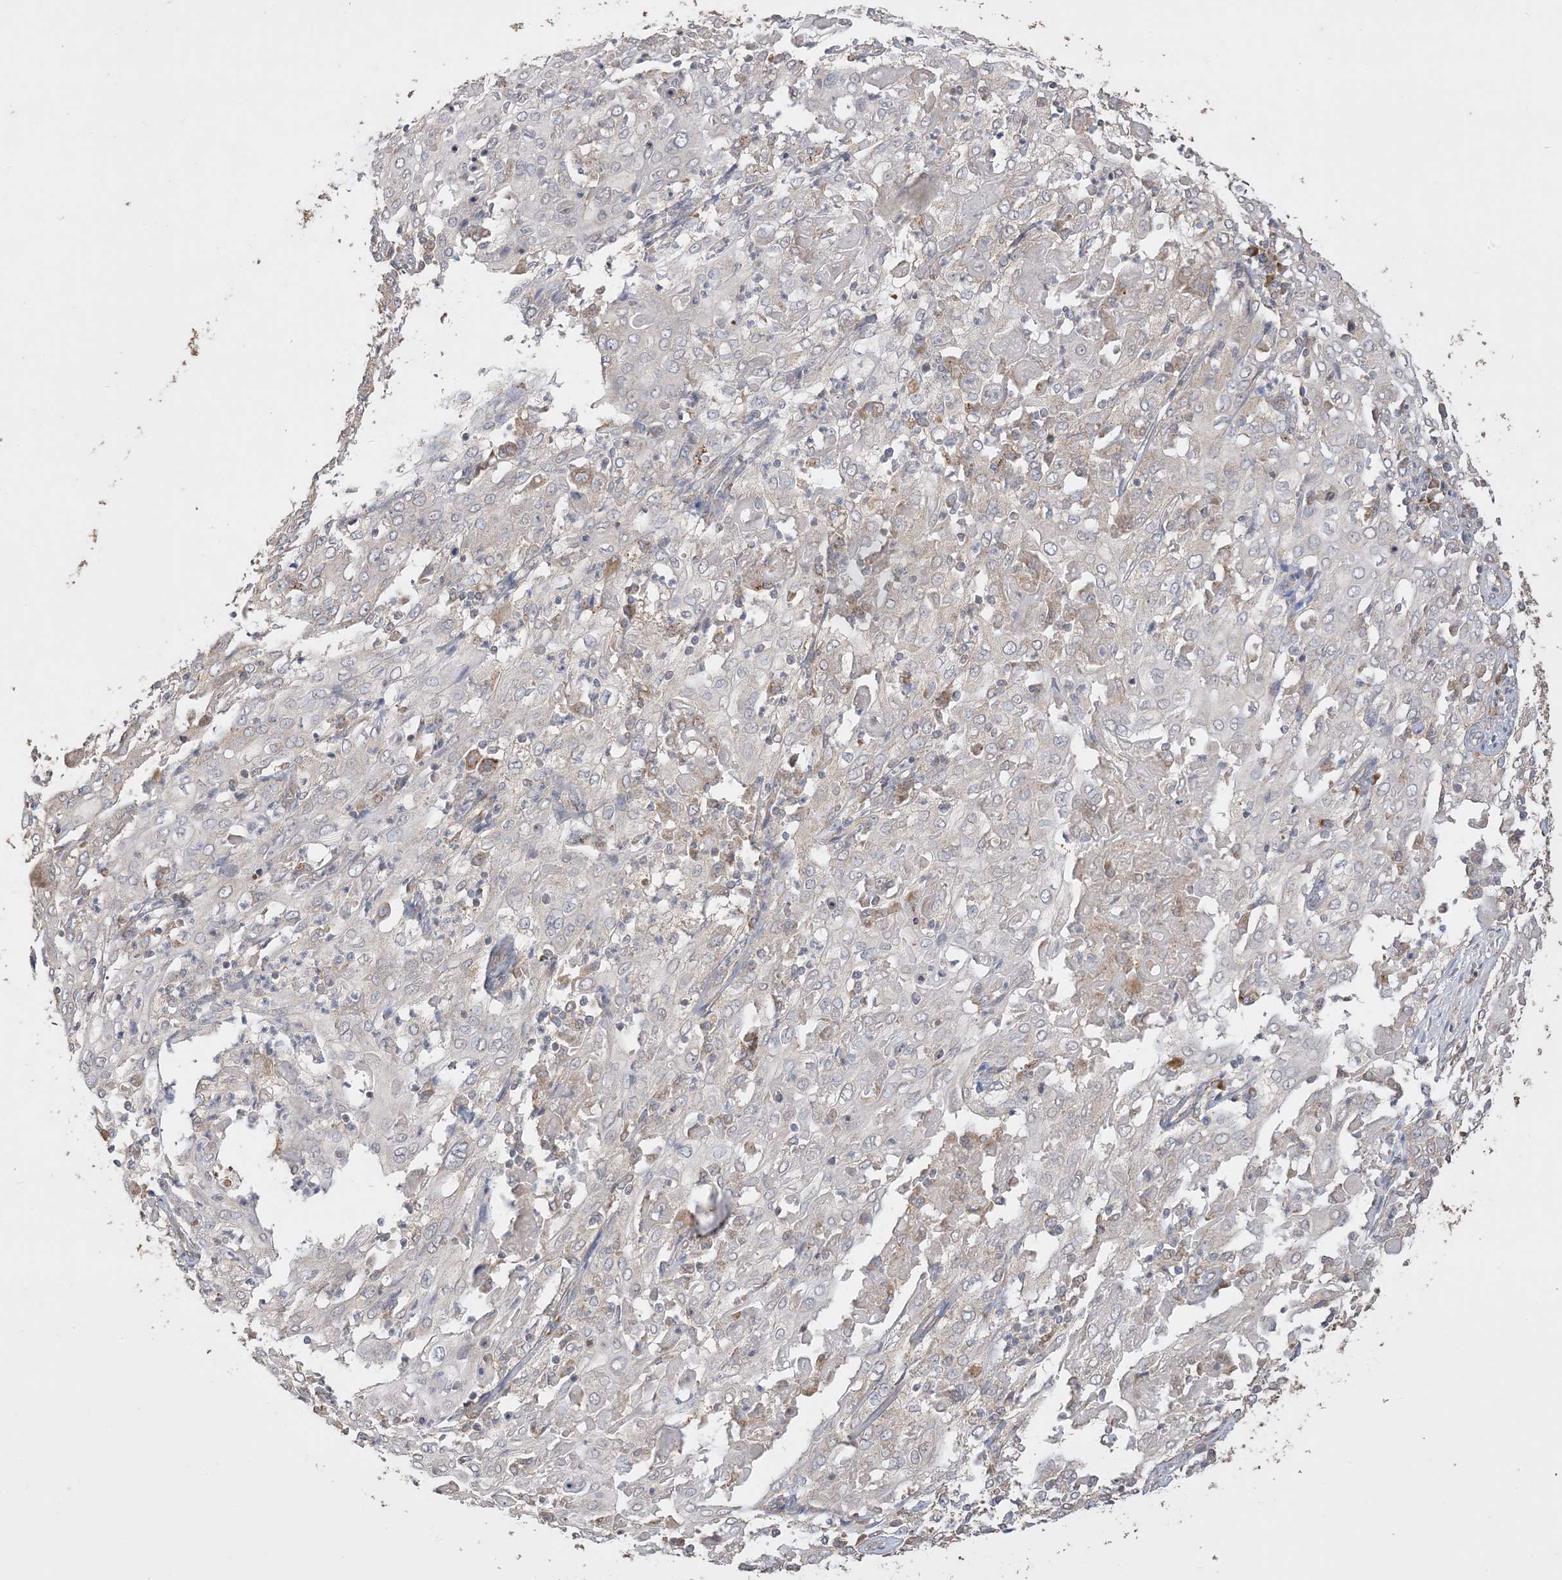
{"staining": {"intensity": "moderate", "quantity": "25%-75%", "location": "cytoplasmic/membranous"}, "tissue": "cervical cancer", "cell_type": "Tumor cells", "image_type": "cancer", "snomed": [{"axis": "morphology", "description": "Squamous cell carcinoma, NOS"}, {"axis": "topography", "description": "Cervix"}], "caption": "Immunohistochemical staining of human cervical cancer (squamous cell carcinoma) displays medium levels of moderate cytoplasmic/membranous staining in about 25%-75% of tumor cells.", "gene": "SIRT3", "patient": {"sex": "female", "age": 39}}